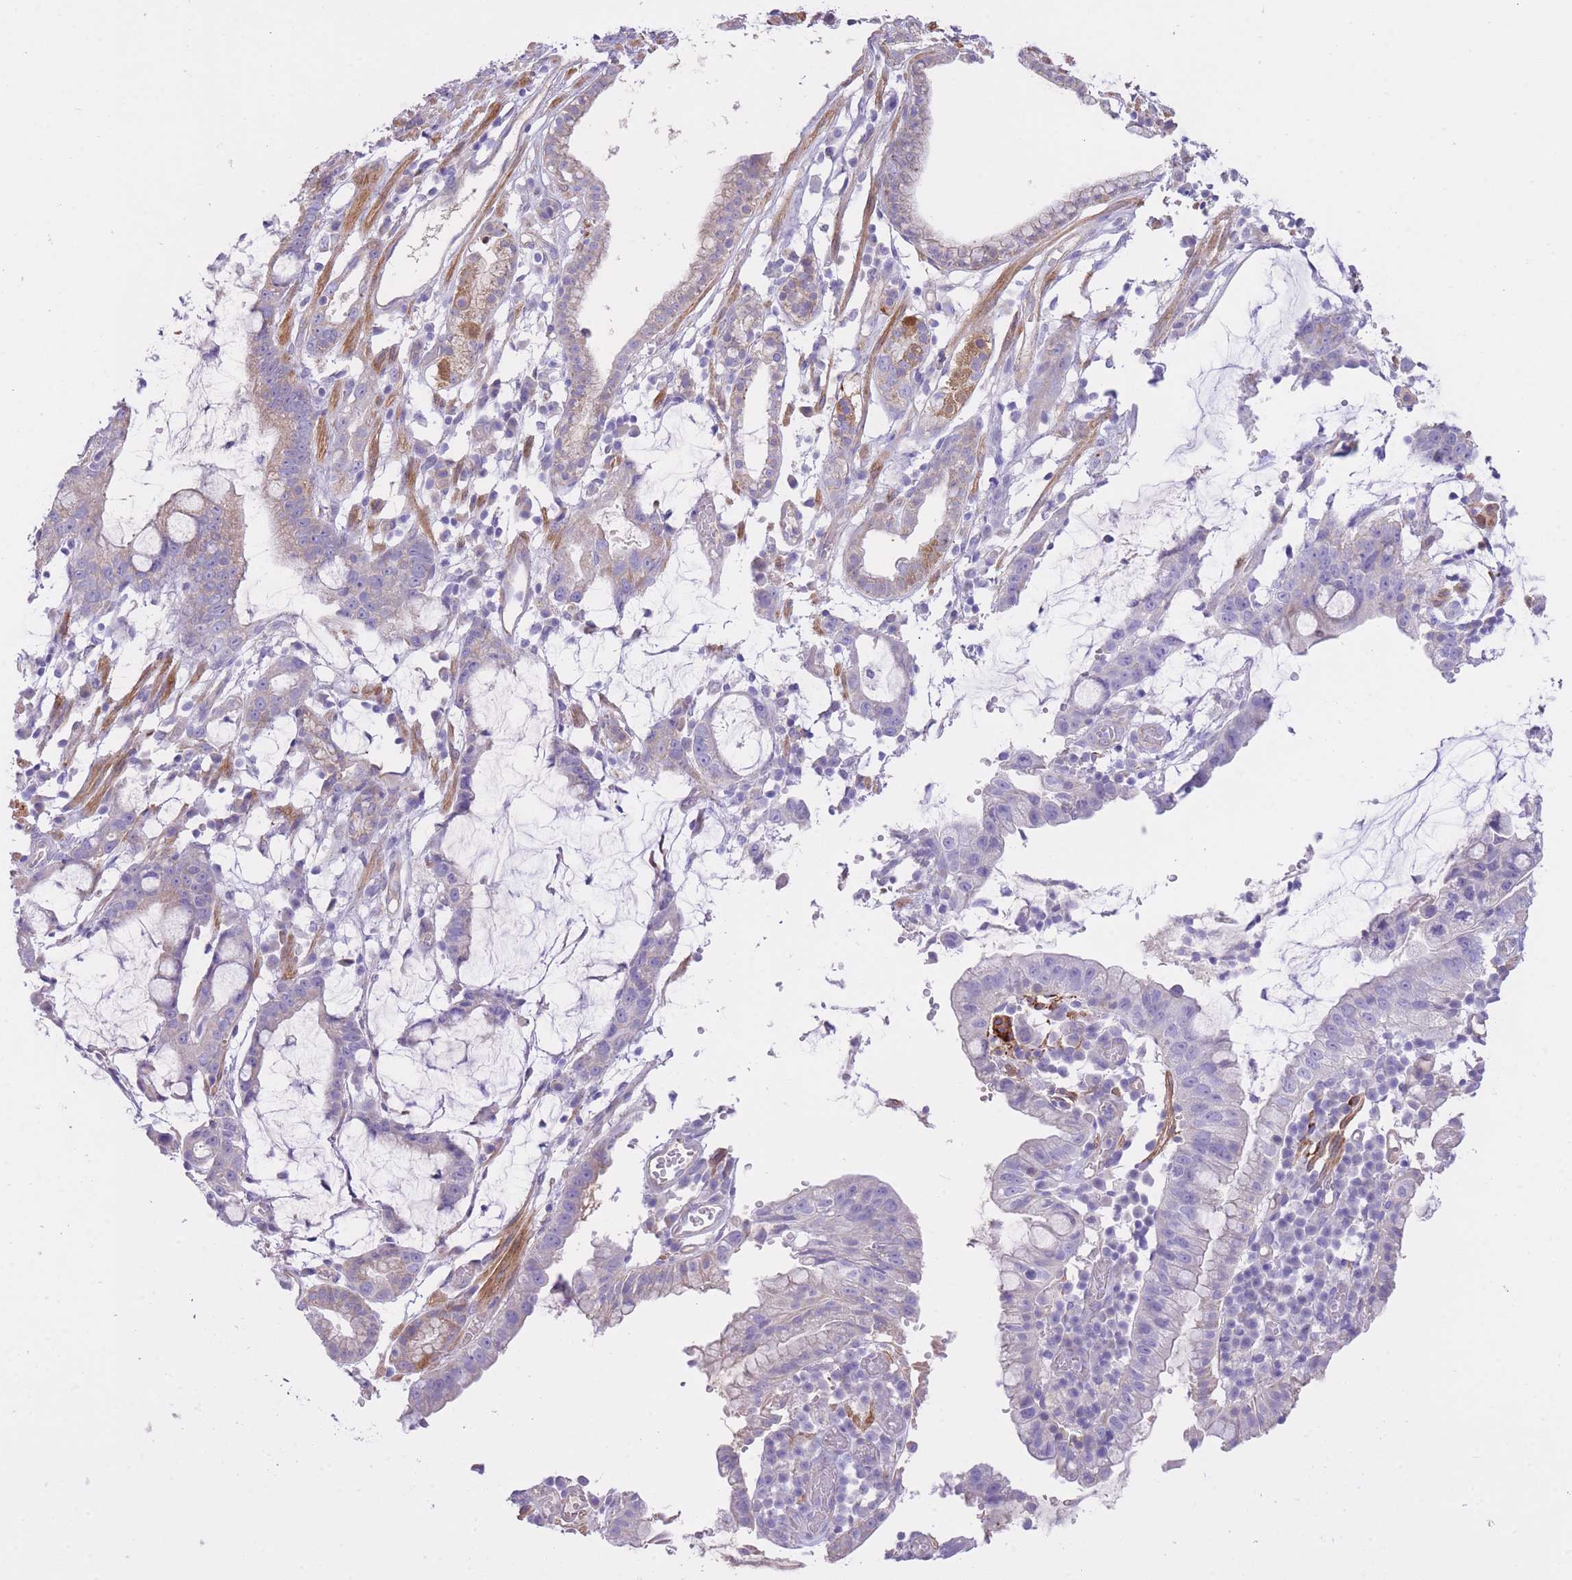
{"staining": {"intensity": "negative", "quantity": "none", "location": "none"}, "tissue": "stomach cancer", "cell_type": "Tumor cells", "image_type": "cancer", "snomed": [{"axis": "morphology", "description": "Adenocarcinoma, NOS"}, {"axis": "topography", "description": "Stomach"}], "caption": "This is a image of IHC staining of stomach cancer (adenocarcinoma), which shows no positivity in tumor cells.", "gene": "PGM1", "patient": {"sex": "male", "age": 55}}